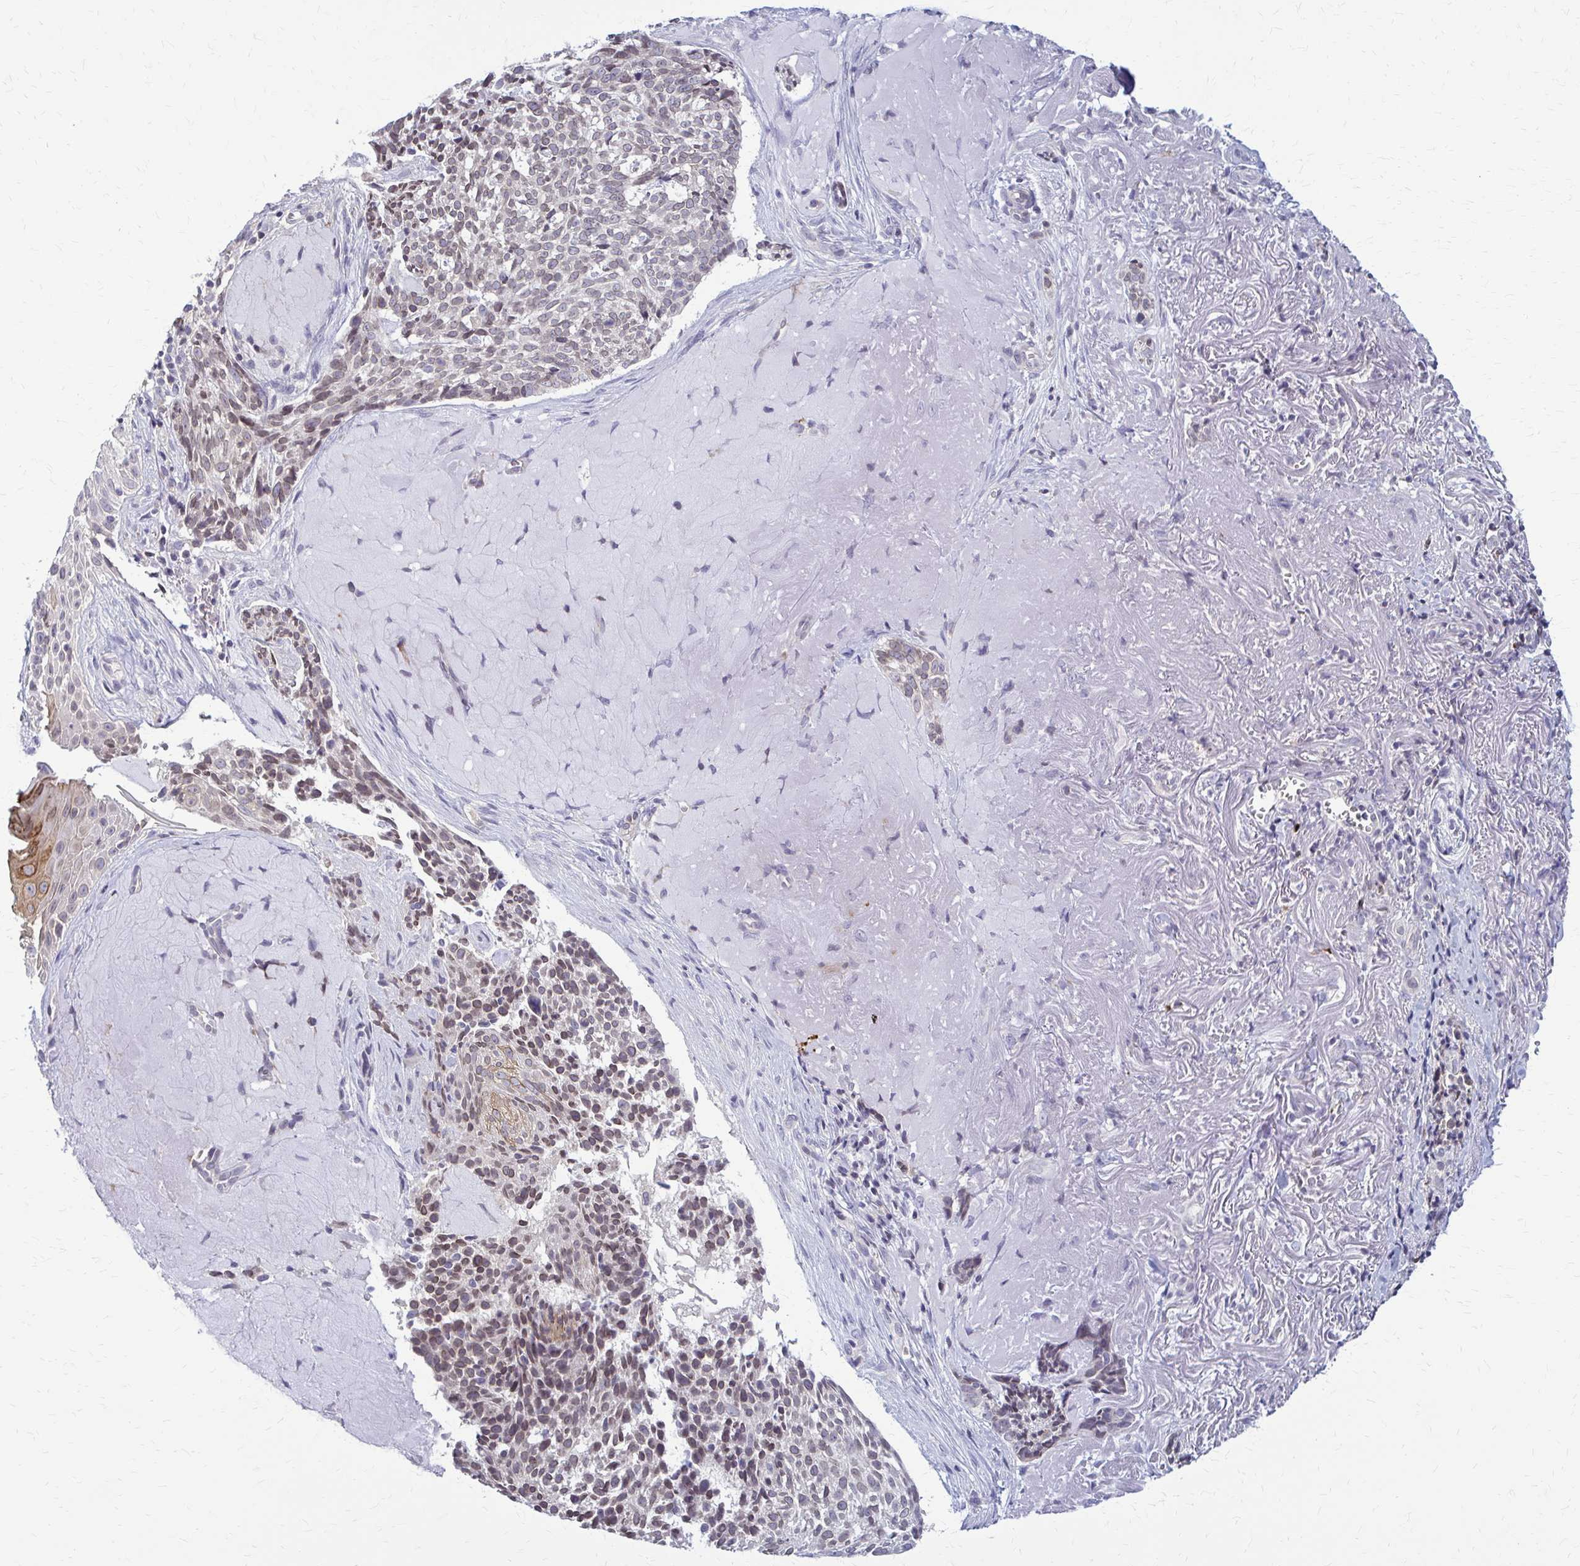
{"staining": {"intensity": "weak", "quantity": "<25%", "location": "cytoplasmic/membranous"}, "tissue": "skin cancer", "cell_type": "Tumor cells", "image_type": "cancer", "snomed": [{"axis": "morphology", "description": "Basal cell carcinoma"}, {"axis": "topography", "description": "Skin"}, {"axis": "topography", "description": "Skin of face"}], "caption": "IHC of human skin cancer (basal cell carcinoma) reveals no positivity in tumor cells.", "gene": "MCRIP2", "patient": {"sex": "female", "age": 95}}